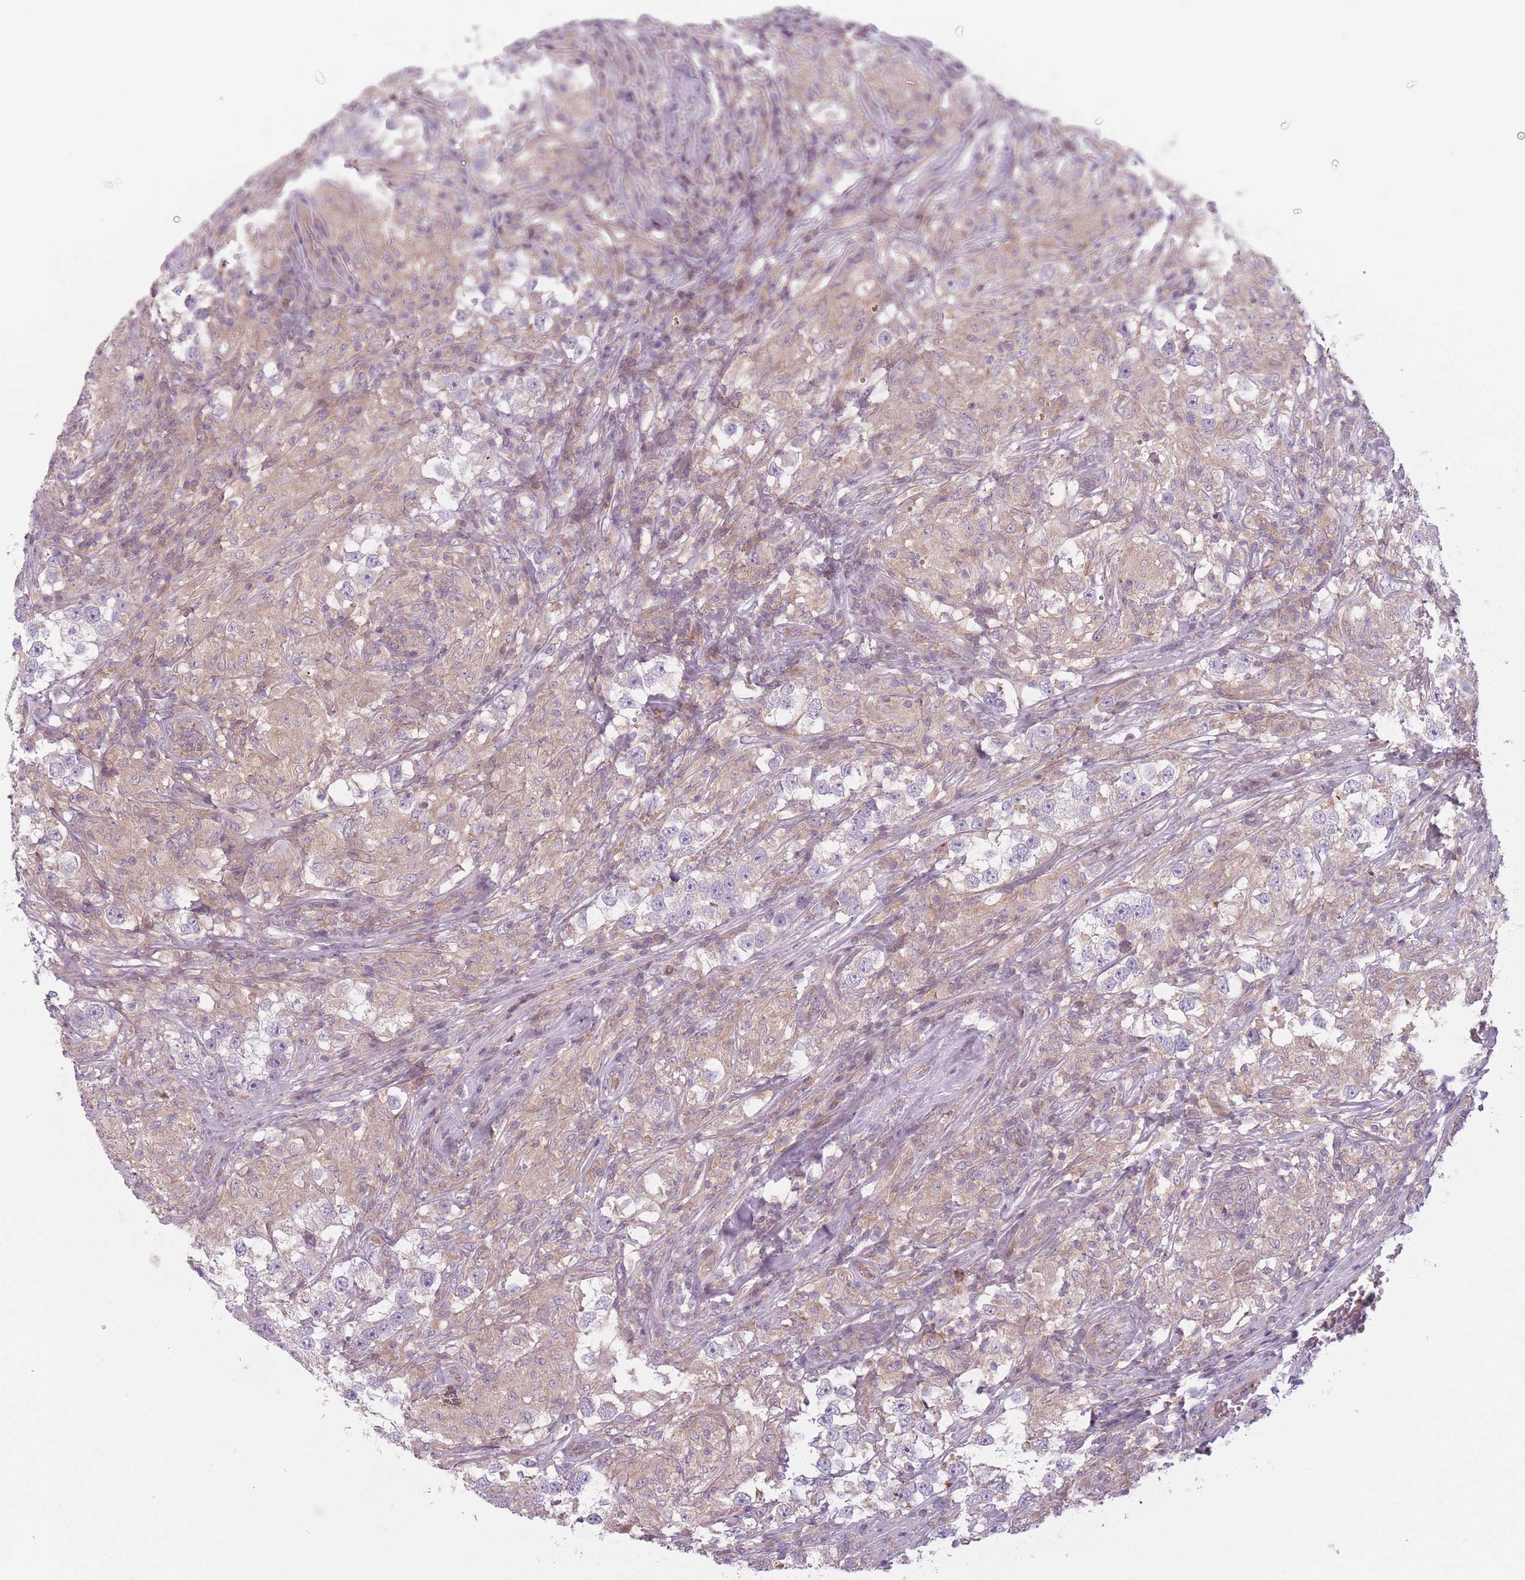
{"staining": {"intensity": "negative", "quantity": "none", "location": "none"}, "tissue": "testis cancer", "cell_type": "Tumor cells", "image_type": "cancer", "snomed": [{"axis": "morphology", "description": "Seminoma, NOS"}, {"axis": "topography", "description": "Testis"}], "caption": "Photomicrograph shows no significant protein positivity in tumor cells of testis seminoma. (Immunohistochemistry (ihc), brightfield microscopy, high magnification).", "gene": "NT5DC2", "patient": {"sex": "male", "age": 46}}